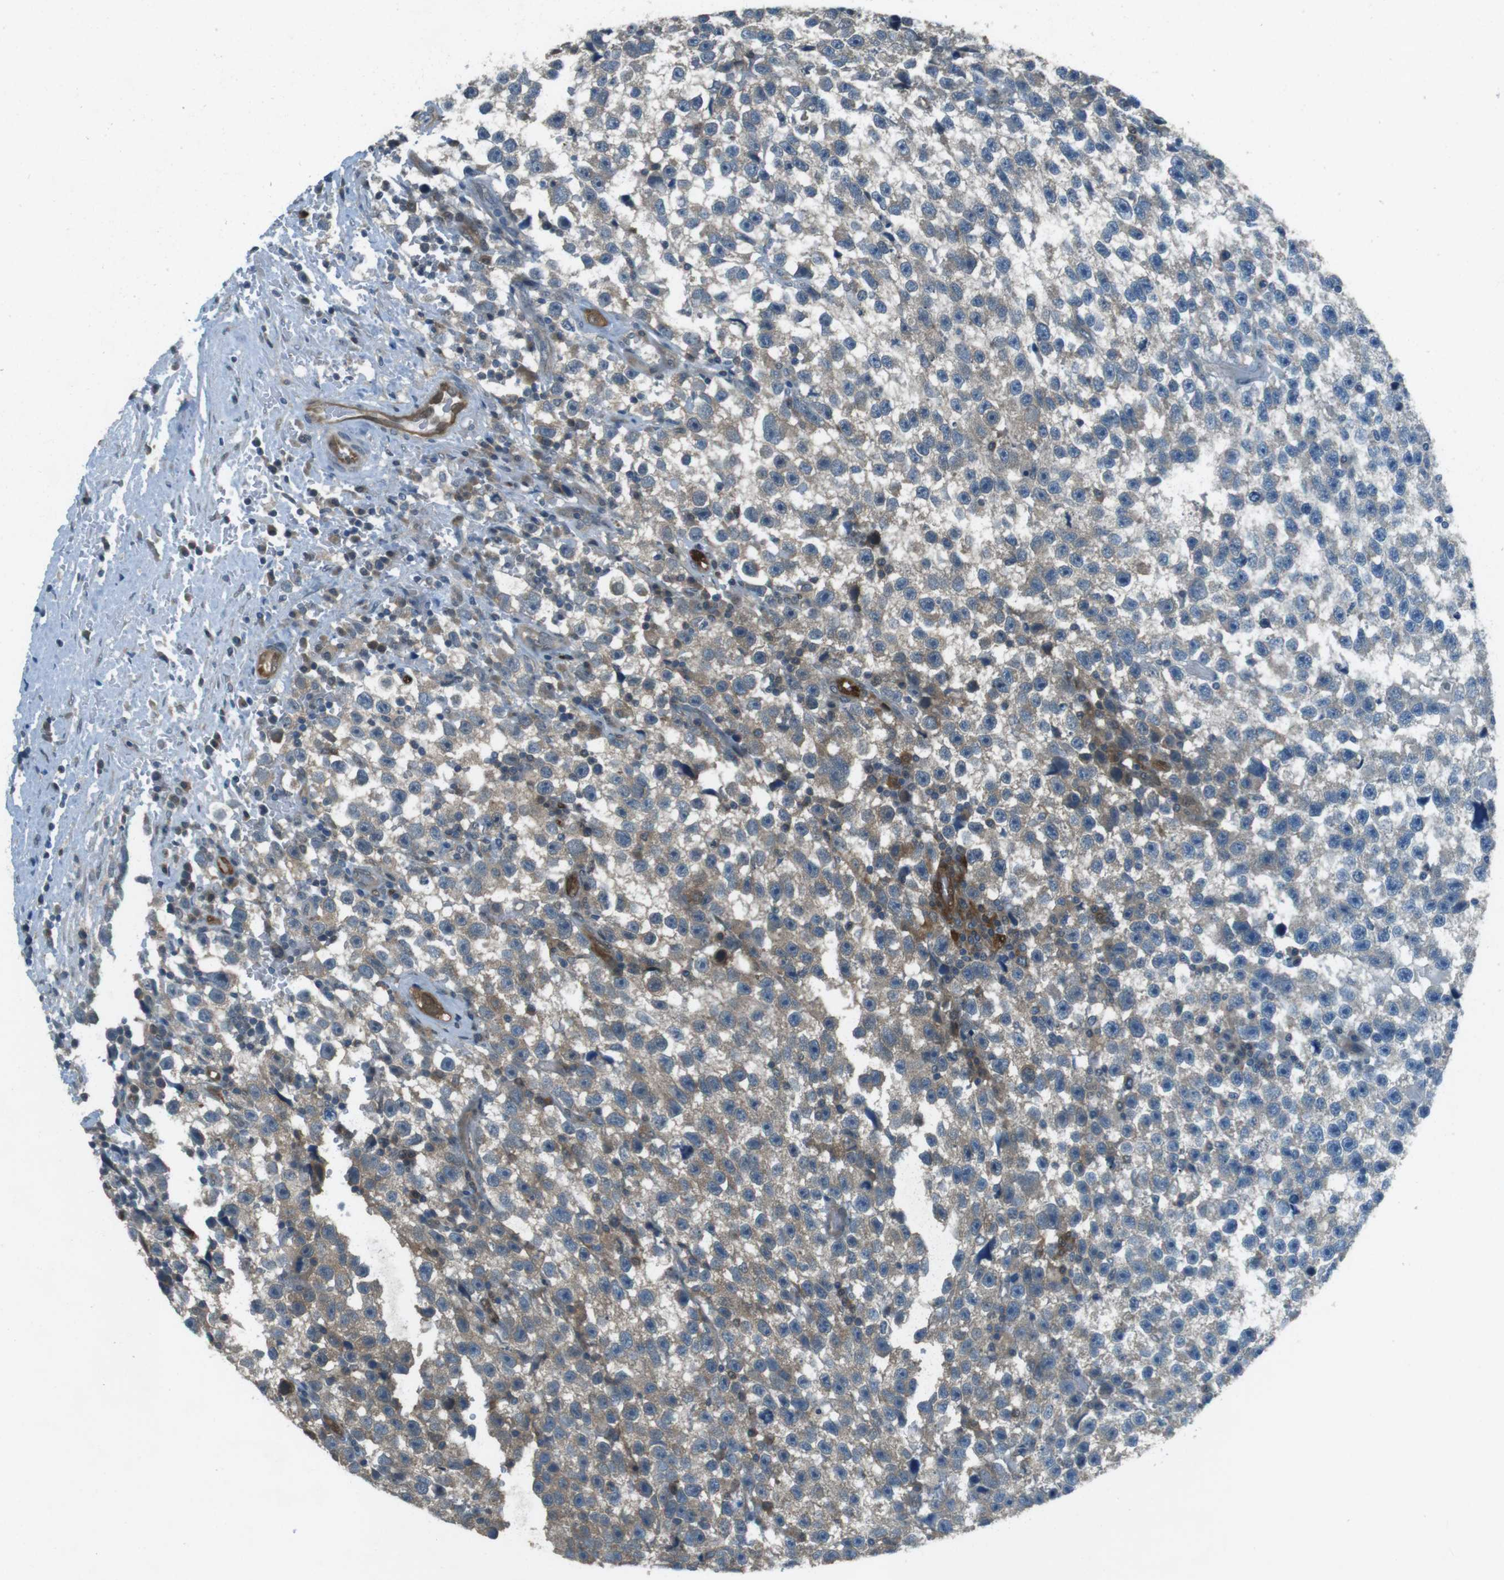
{"staining": {"intensity": "weak", "quantity": "25%-75%", "location": "cytoplasmic/membranous"}, "tissue": "testis cancer", "cell_type": "Tumor cells", "image_type": "cancer", "snomed": [{"axis": "morphology", "description": "Seminoma, NOS"}, {"axis": "topography", "description": "Testis"}], "caption": "Immunohistochemistry (IHC) of testis seminoma exhibits low levels of weak cytoplasmic/membranous expression in about 25%-75% of tumor cells.", "gene": "MFAP3", "patient": {"sex": "male", "age": 33}}